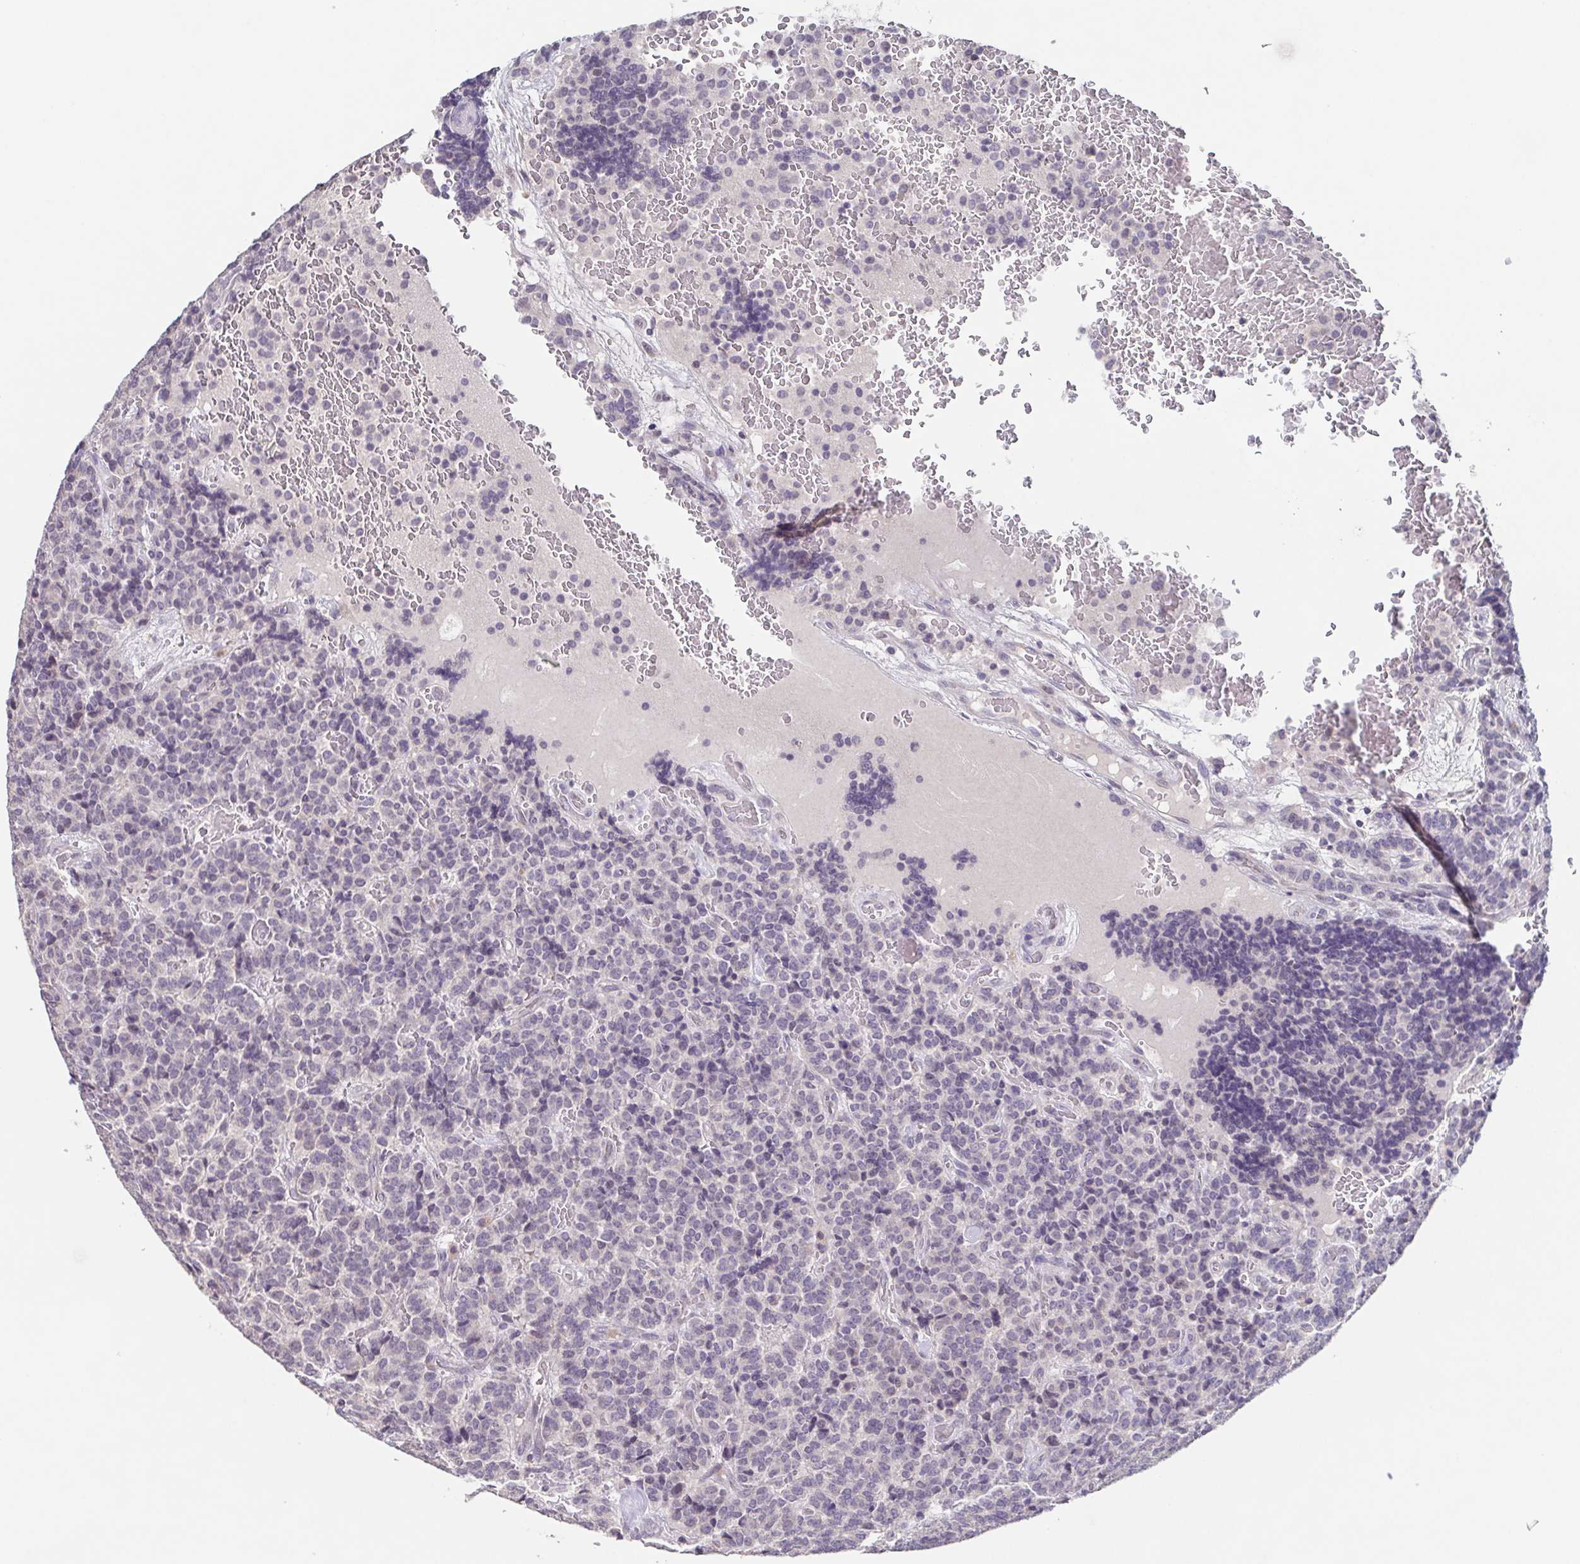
{"staining": {"intensity": "negative", "quantity": "none", "location": "none"}, "tissue": "carcinoid", "cell_type": "Tumor cells", "image_type": "cancer", "snomed": [{"axis": "morphology", "description": "Carcinoid, malignant, NOS"}, {"axis": "topography", "description": "Pancreas"}], "caption": "Tumor cells are negative for protein expression in human malignant carcinoid.", "gene": "GHRL", "patient": {"sex": "male", "age": 36}}